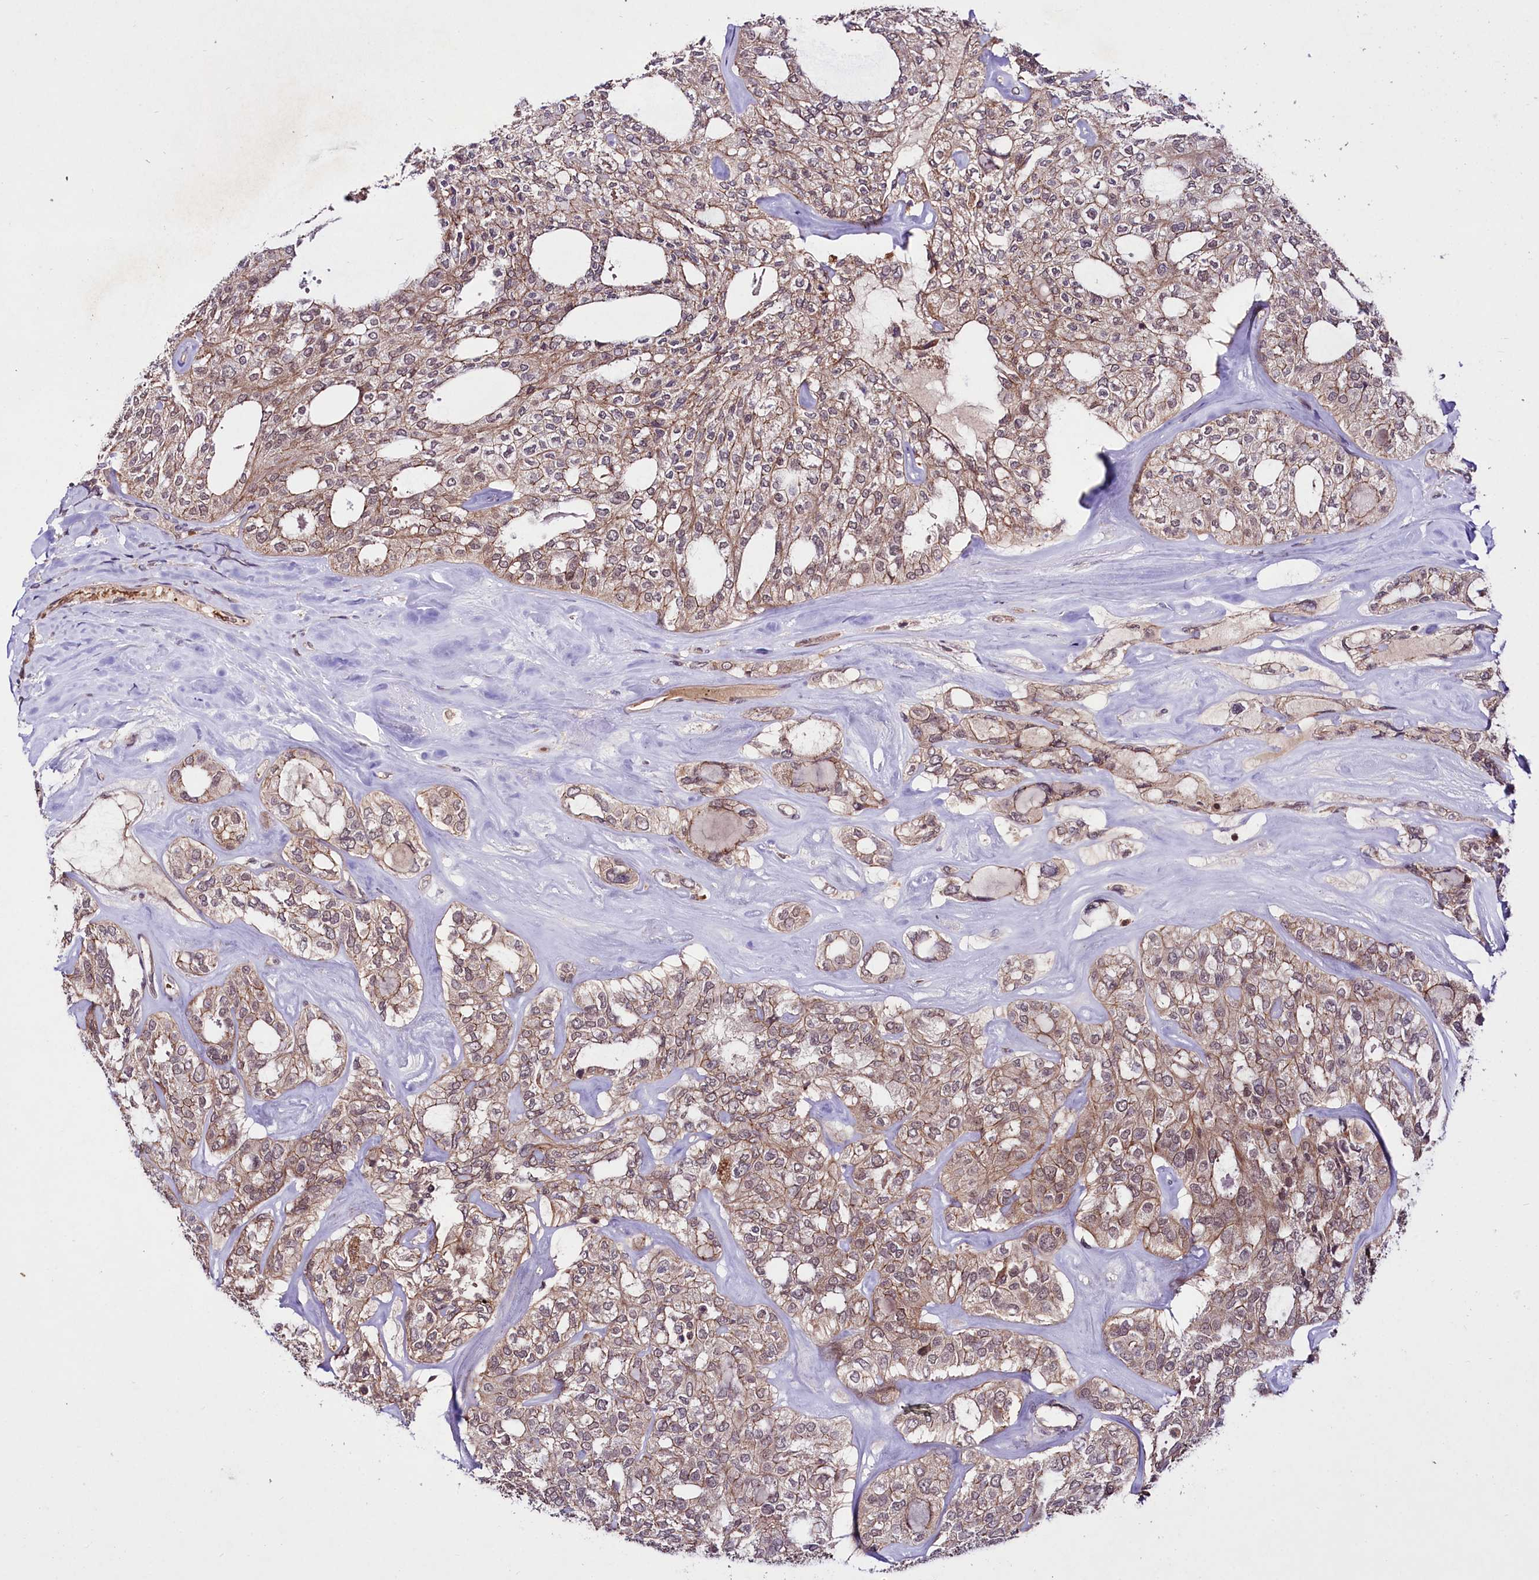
{"staining": {"intensity": "moderate", "quantity": ">75%", "location": "cytoplasmic/membranous"}, "tissue": "thyroid cancer", "cell_type": "Tumor cells", "image_type": "cancer", "snomed": [{"axis": "morphology", "description": "Follicular adenoma carcinoma, NOS"}, {"axis": "topography", "description": "Thyroid gland"}], "caption": "DAB (3,3'-diaminobenzidine) immunohistochemical staining of human thyroid cancer reveals moderate cytoplasmic/membranous protein positivity in about >75% of tumor cells. The staining is performed using DAB (3,3'-diaminobenzidine) brown chromogen to label protein expression. The nuclei are counter-stained blue using hematoxylin.", "gene": "TAFAZZIN", "patient": {"sex": "male", "age": 75}}